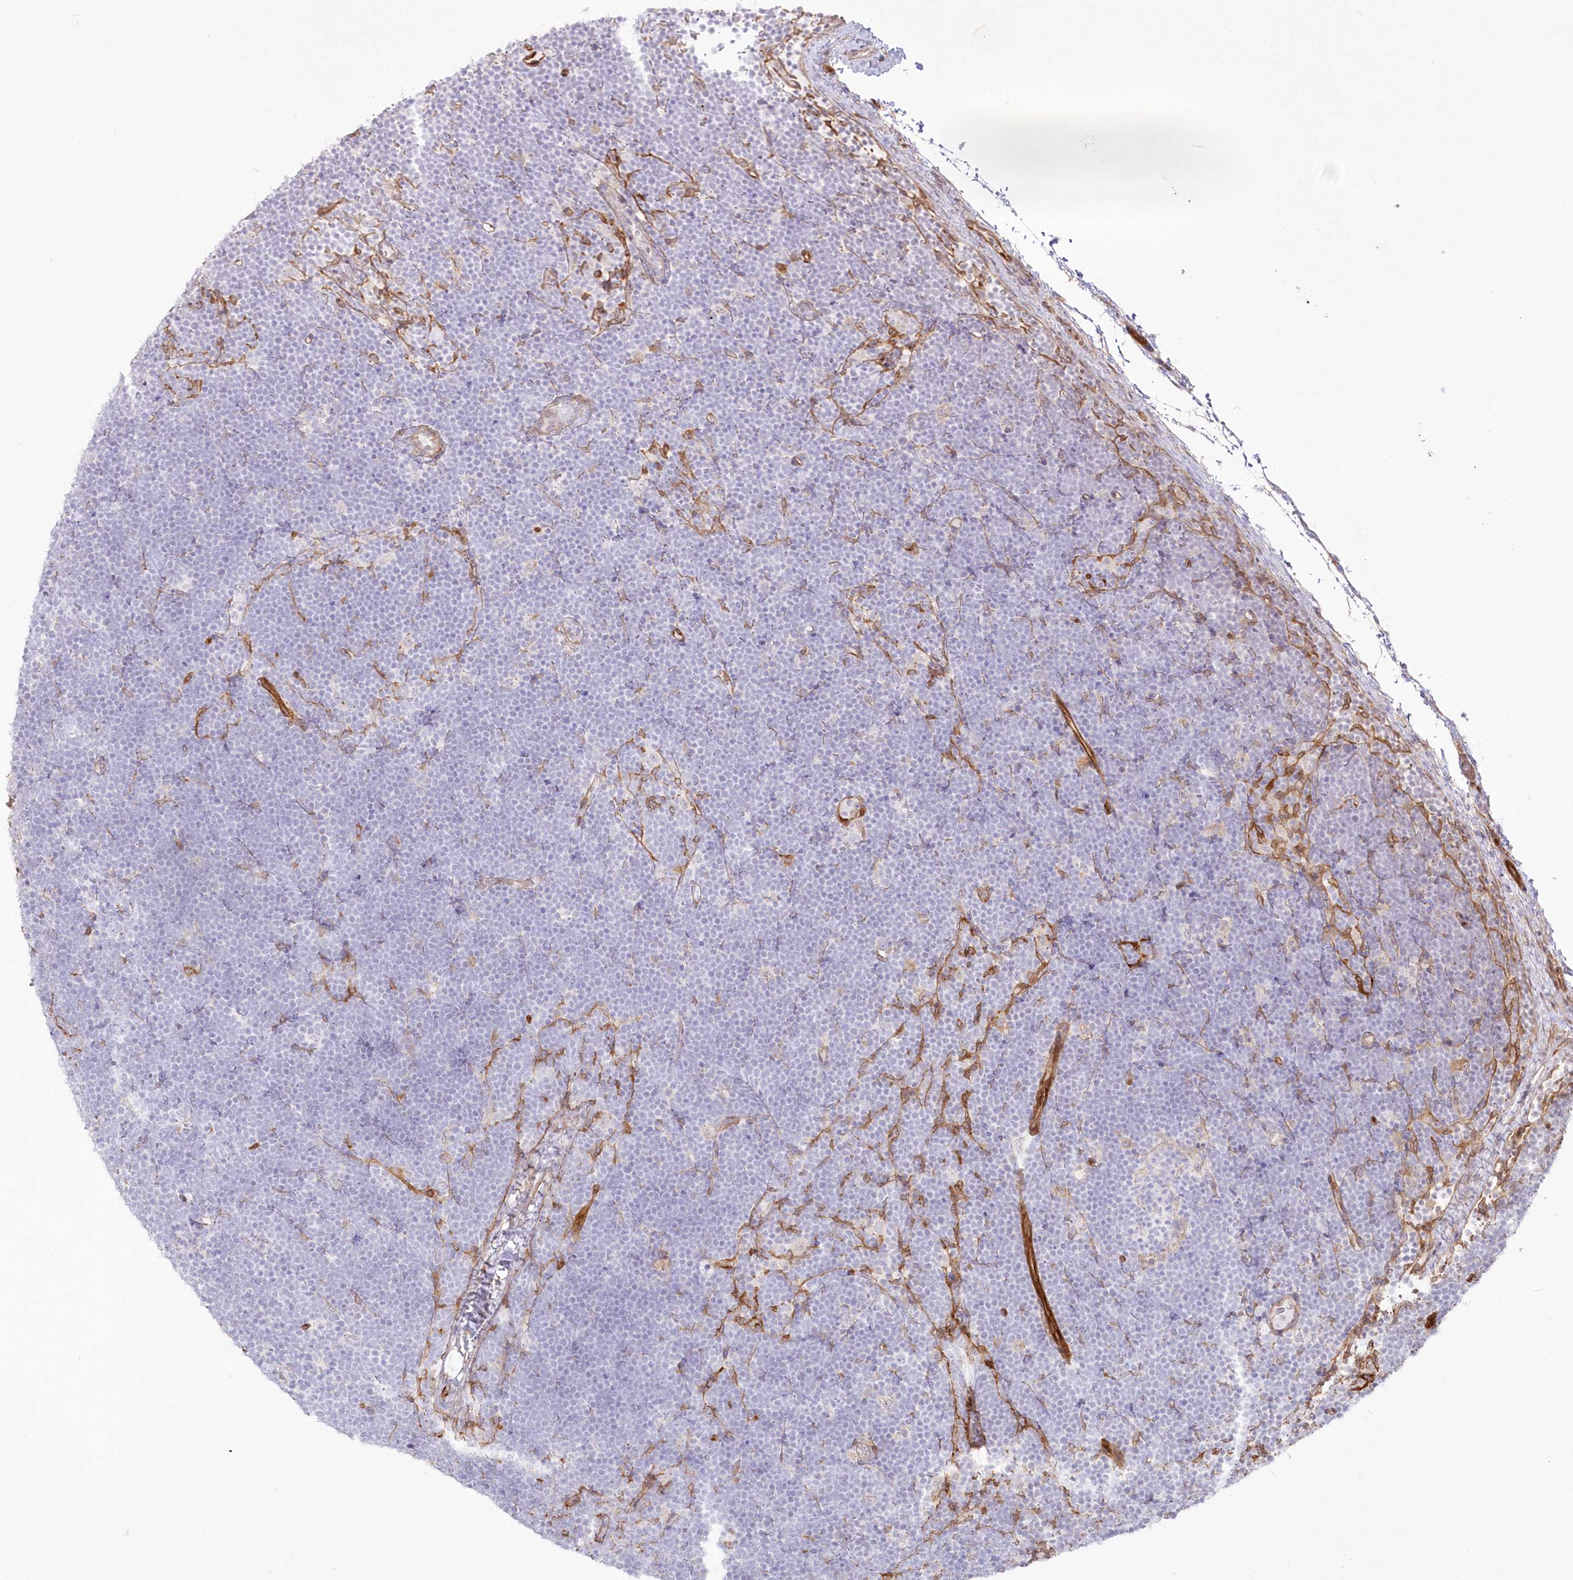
{"staining": {"intensity": "negative", "quantity": "none", "location": "none"}, "tissue": "lymphoma", "cell_type": "Tumor cells", "image_type": "cancer", "snomed": [{"axis": "morphology", "description": "Malignant lymphoma, non-Hodgkin's type, High grade"}, {"axis": "topography", "description": "Lymph node"}], "caption": "Tumor cells are negative for protein expression in human malignant lymphoma, non-Hodgkin's type (high-grade).", "gene": "SH3PXD2B", "patient": {"sex": "male", "age": 13}}